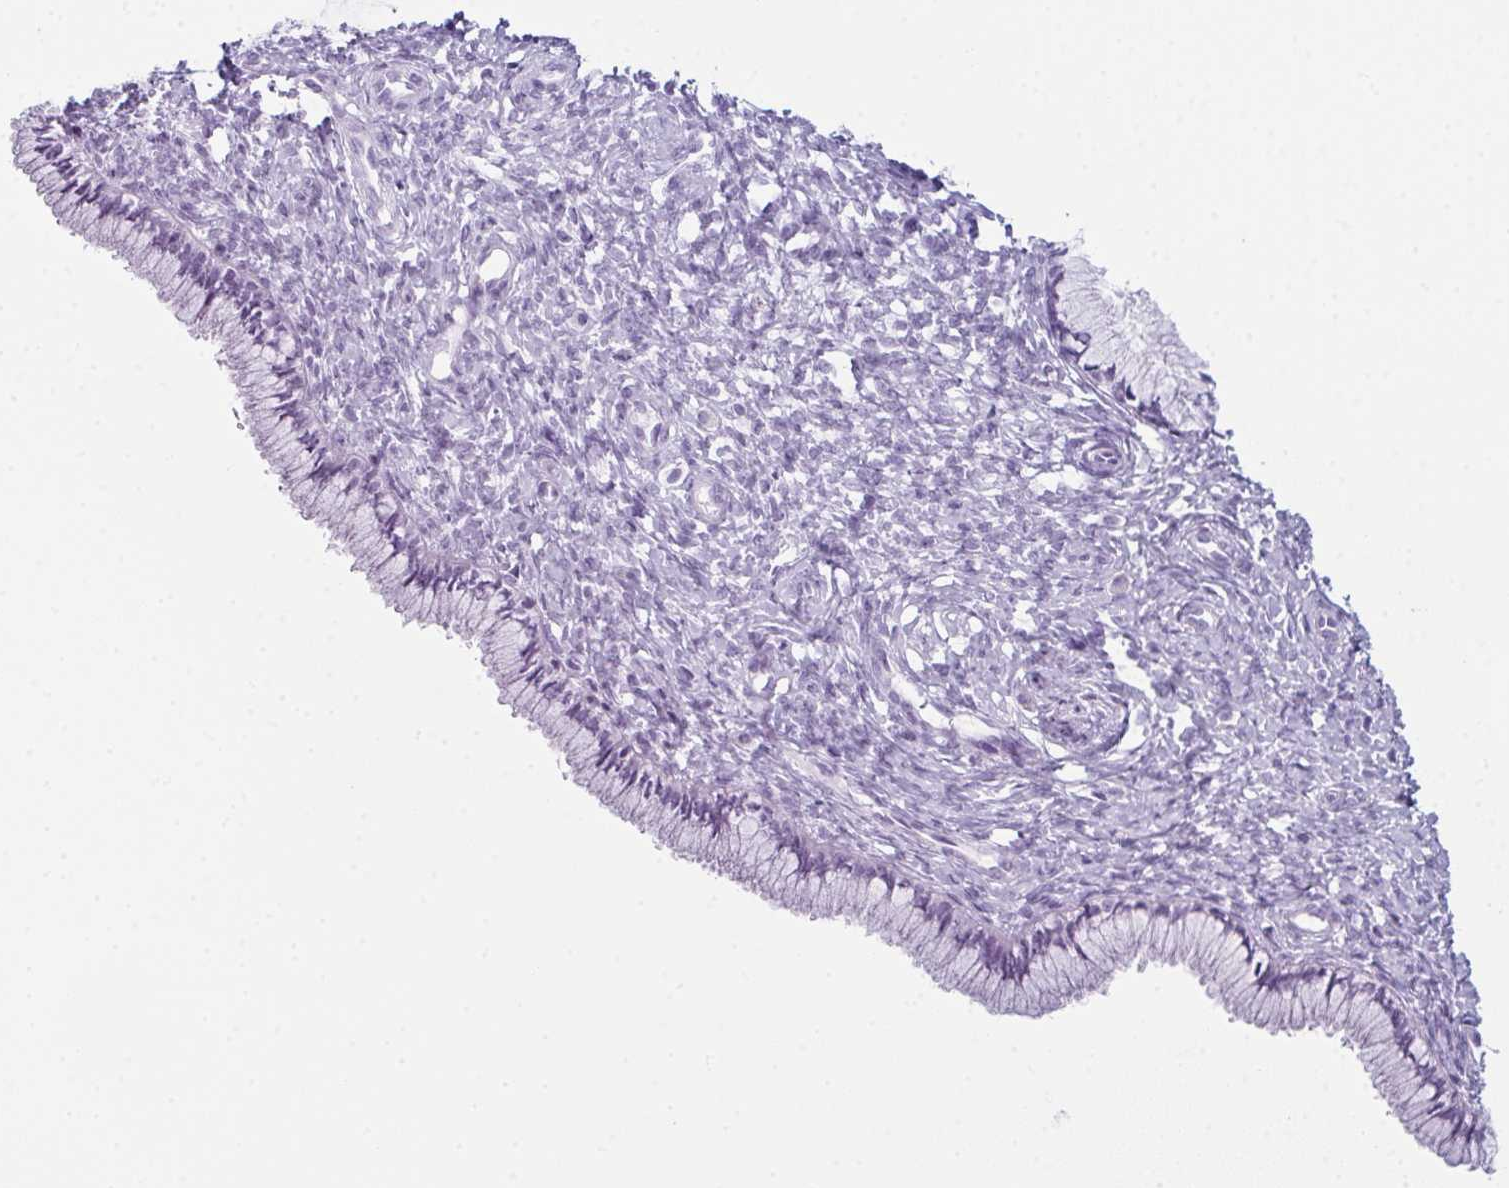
{"staining": {"intensity": "negative", "quantity": "none", "location": "none"}, "tissue": "cervix", "cell_type": "Glandular cells", "image_type": "normal", "snomed": [{"axis": "morphology", "description": "Normal tissue, NOS"}, {"axis": "topography", "description": "Cervix"}], "caption": "The photomicrograph displays no significant expression in glandular cells of cervix.", "gene": "ENKUR", "patient": {"sex": "female", "age": 37}}